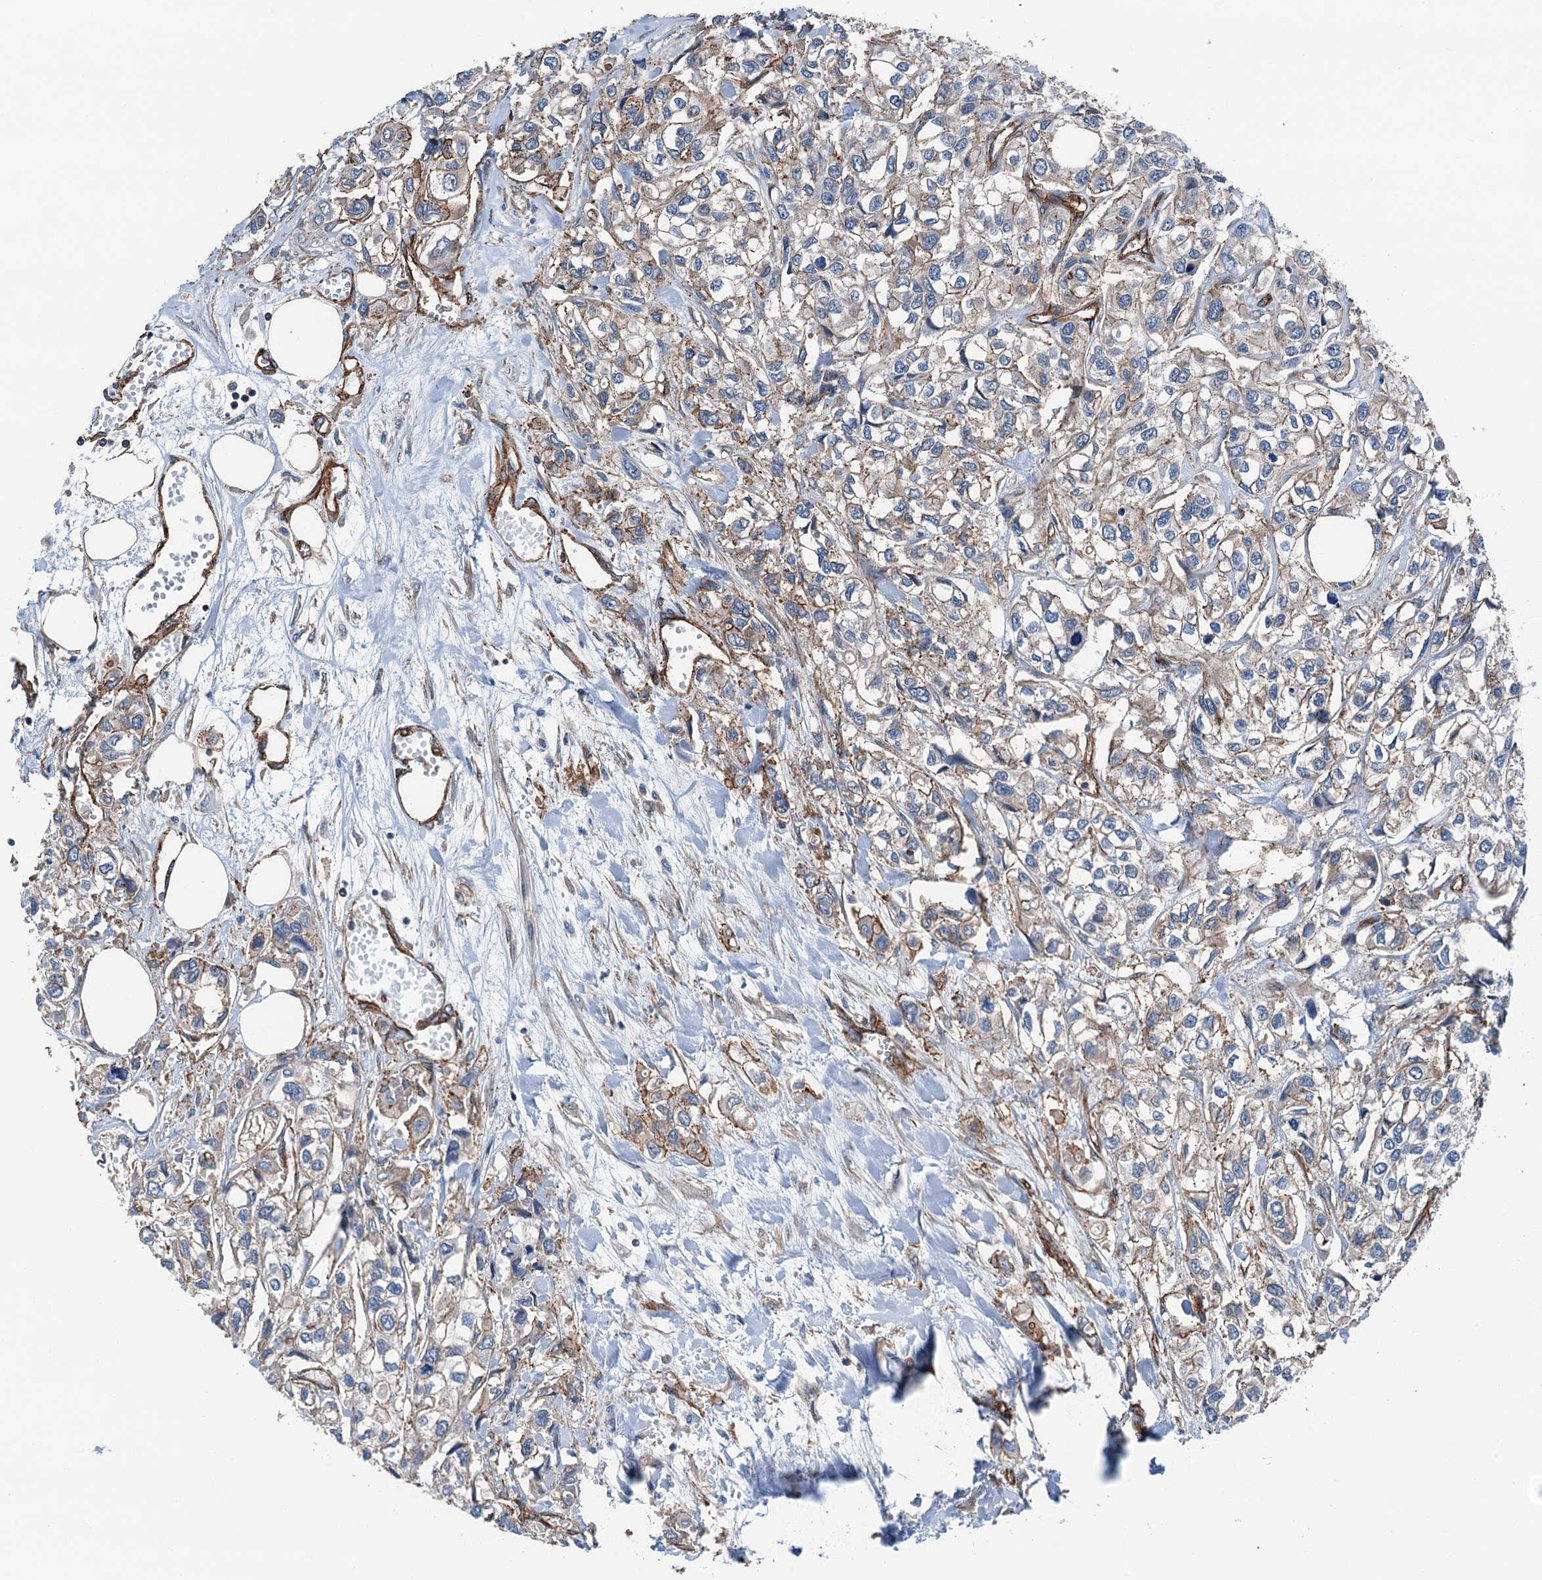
{"staining": {"intensity": "weak", "quantity": "25%-75%", "location": "cytoplasmic/membranous"}, "tissue": "urothelial cancer", "cell_type": "Tumor cells", "image_type": "cancer", "snomed": [{"axis": "morphology", "description": "Urothelial carcinoma, High grade"}, {"axis": "topography", "description": "Urinary bladder"}], "caption": "This is an image of IHC staining of high-grade urothelial carcinoma, which shows weak positivity in the cytoplasmic/membranous of tumor cells.", "gene": "NMRAL1", "patient": {"sex": "male", "age": 67}}